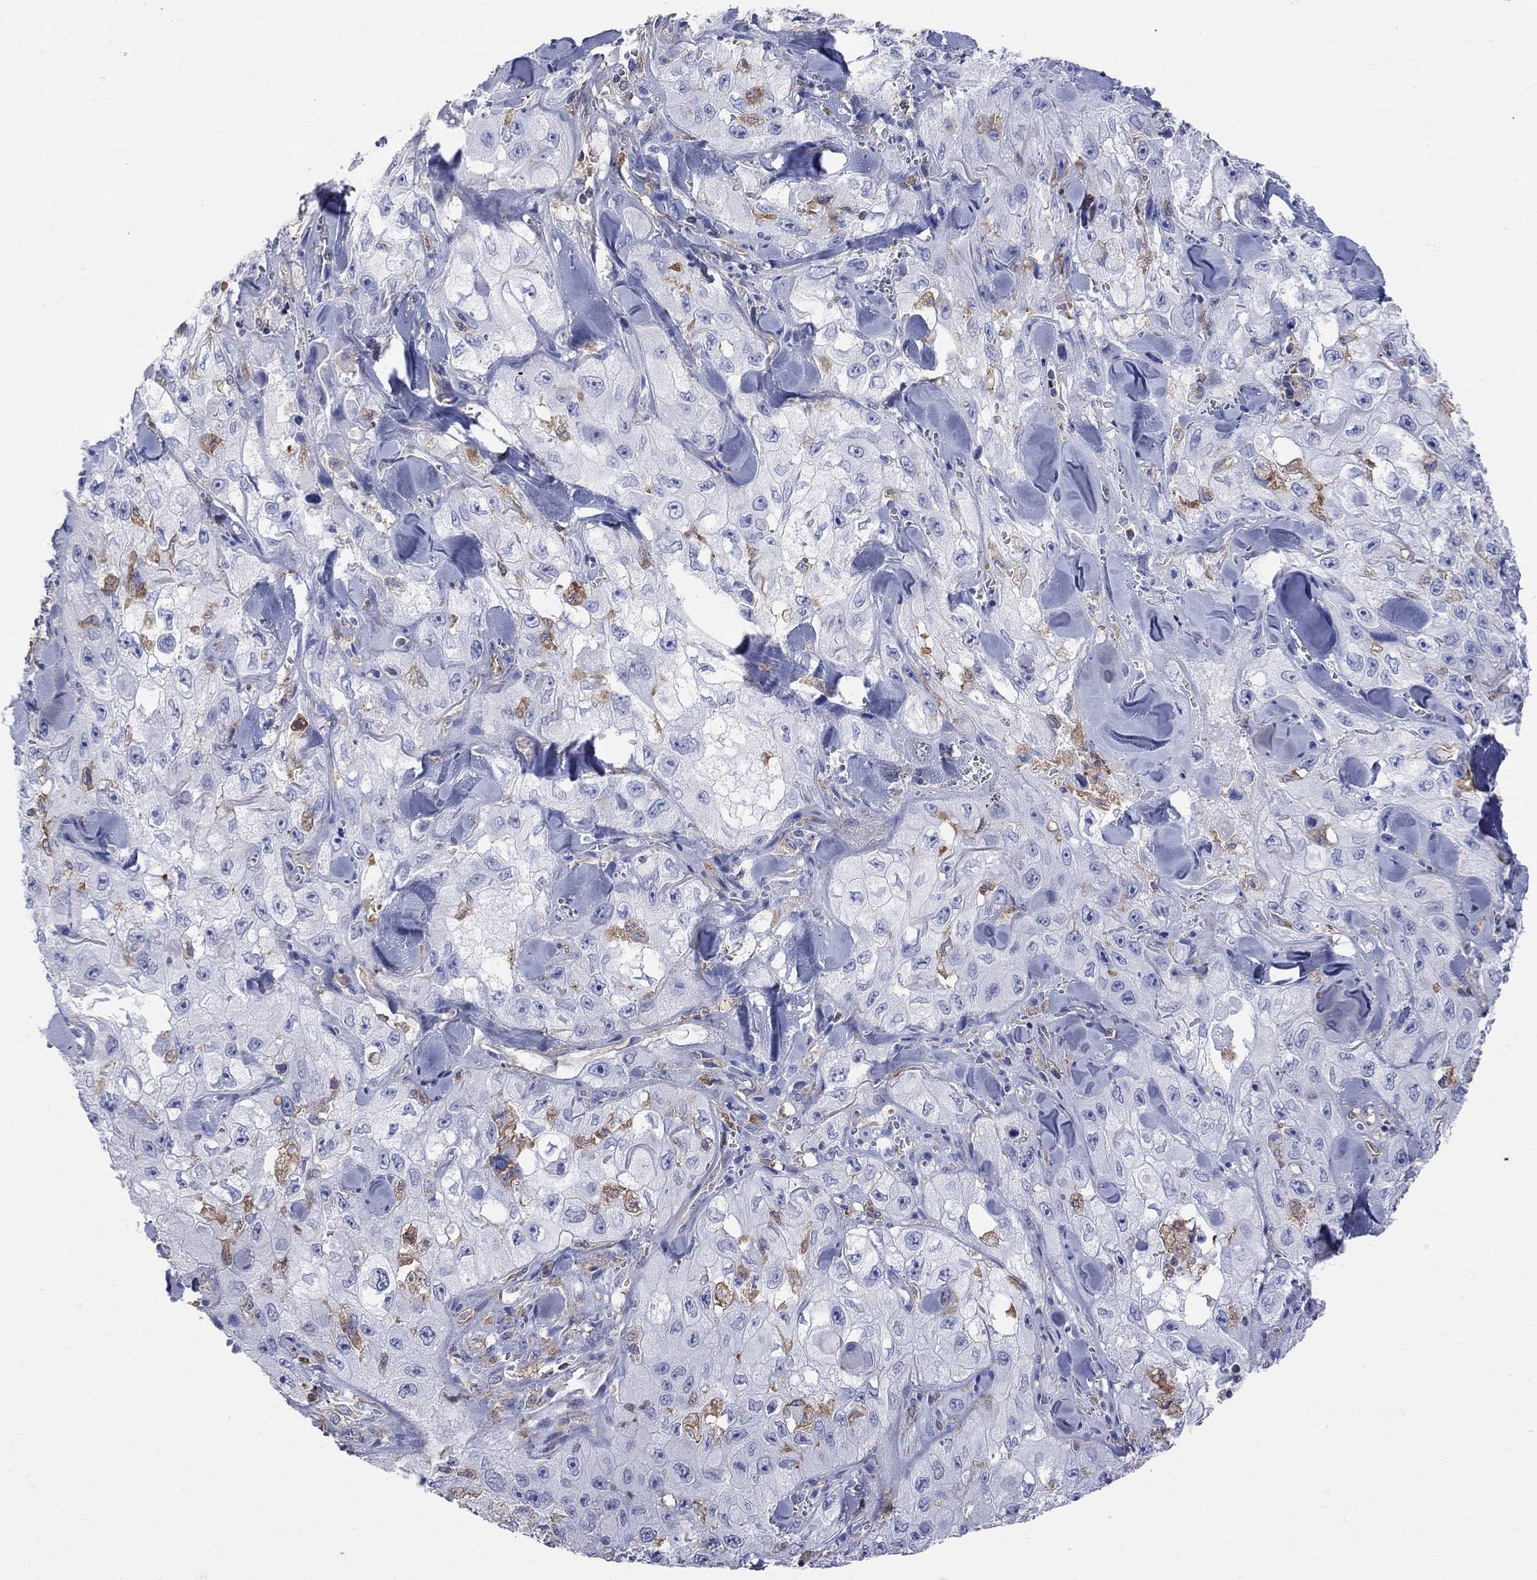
{"staining": {"intensity": "negative", "quantity": "none", "location": "none"}, "tissue": "skin cancer", "cell_type": "Tumor cells", "image_type": "cancer", "snomed": [{"axis": "morphology", "description": "Squamous cell carcinoma, NOS"}, {"axis": "topography", "description": "Skin"}, {"axis": "topography", "description": "Subcutis"}], "caption": "High magnification brightfield microscopy of skin cancer (squamous cell carcinoma) stained with DAB (3,3'-diaminobenzidine) (brown) and counterstained with hematoxylin (blue): tumor cells show no significant positivity. (DAB immunohistochemistry with hematoxylin counter stain).", "gene": "ABI3", "patient": {"sex": "male", "age": 73}}